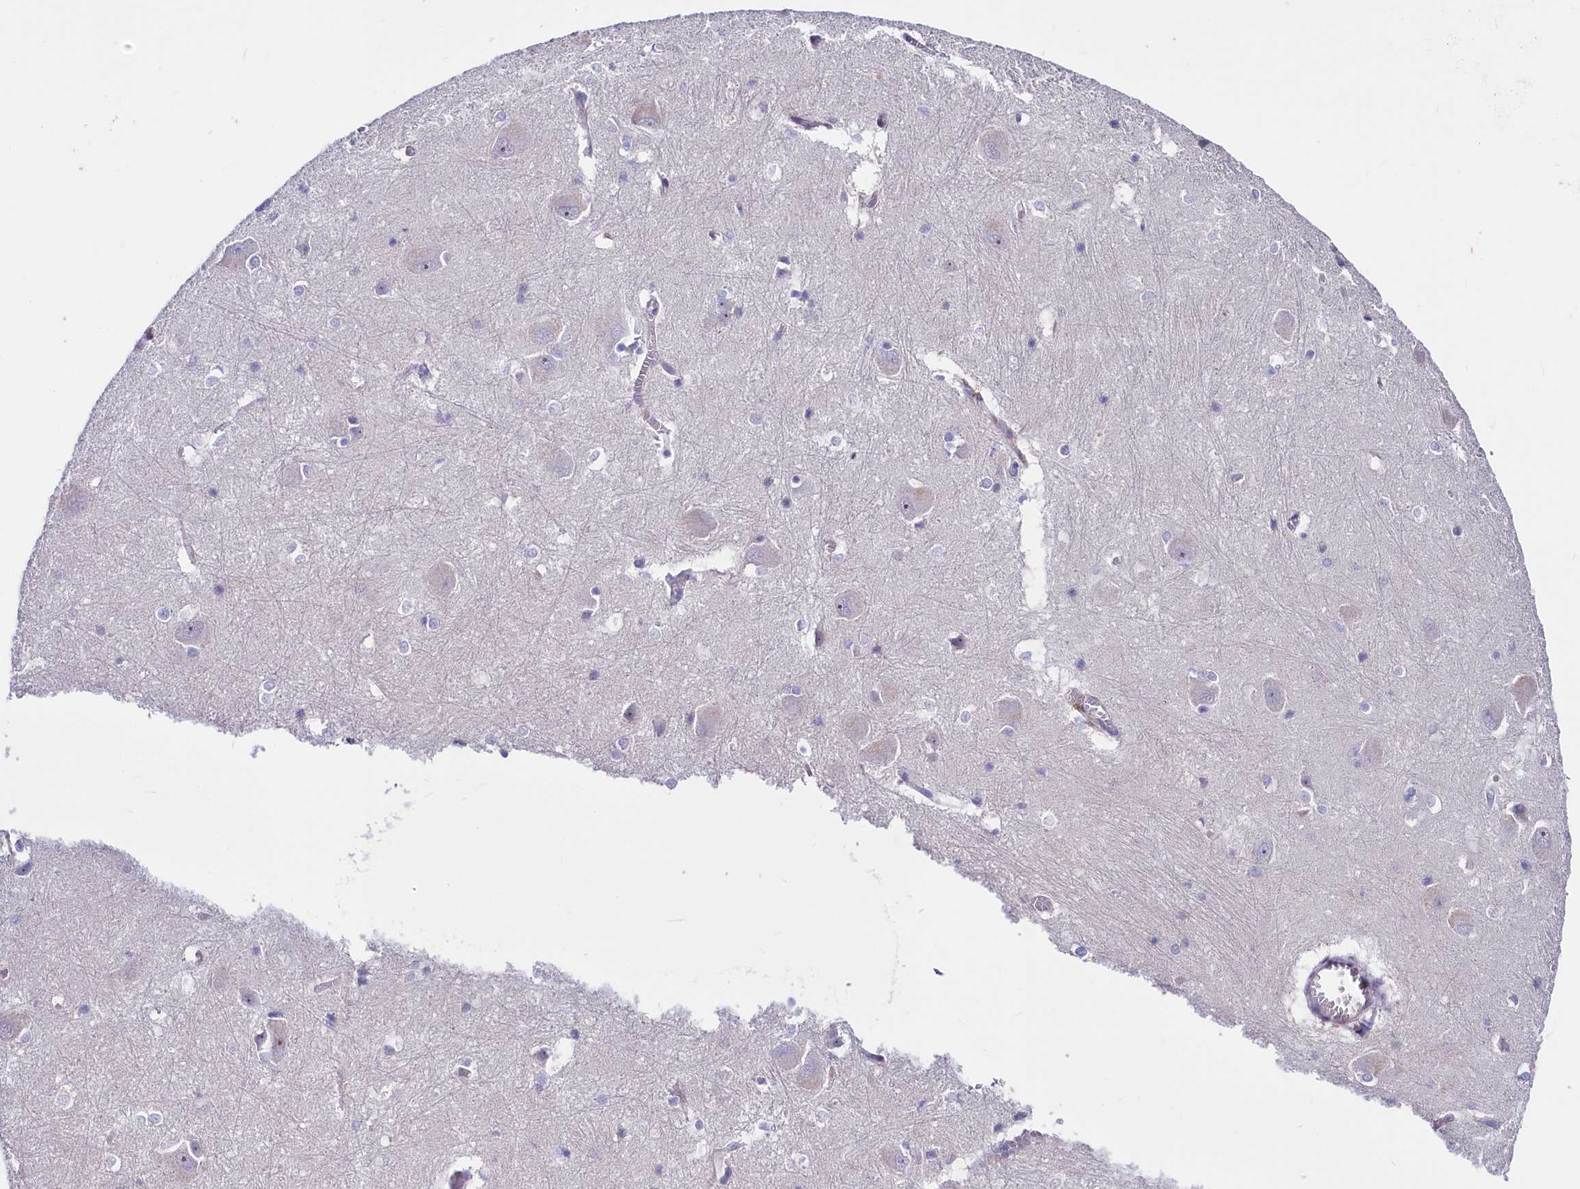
{"staining": {"intensity": "negative", "quantity": "none", "location": "none"}, "tissue": "caudate", "cell_type": "Glial cells", "image_type": "normal", "snomed": [{"axis": "morphology", "description": "Normal tissue, NOS"}, {"axis": "topography", "description": "Lateral ventricle wall"}], "caption": "The IHC histopathology image has no significant positivity in glial cells of caudate.", "gene": "RPUSD3", "patient": {"sex": "male", "age": 37}}